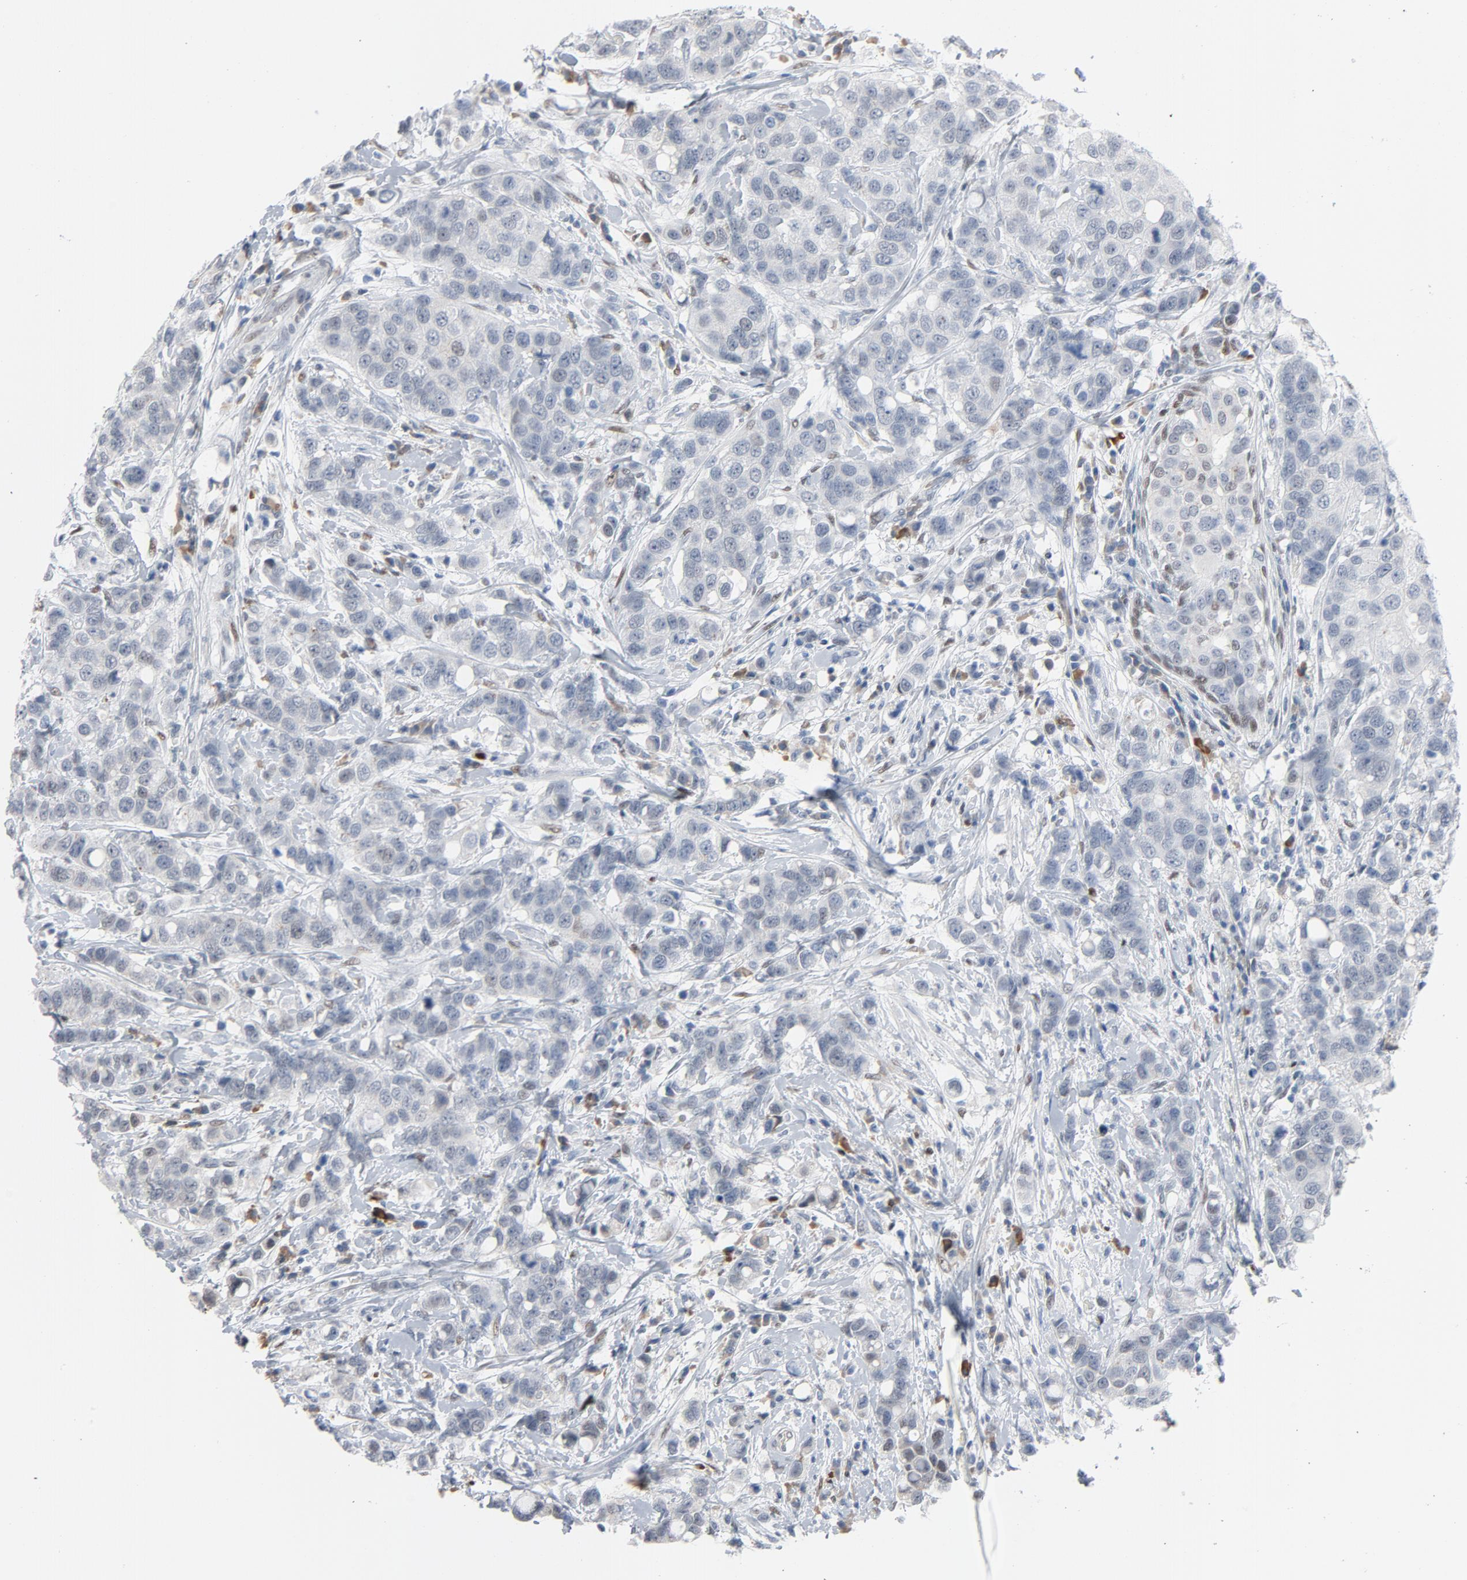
{"staining": {"intensity": "negative", "quantity": "none", "location": "none"}, "tissue": "breast cancer", "cell_type": "Tumor cells", "image_type": "cancer", "snomed": [{"axis": "morphology", "description": "Duct carcinoma"}, {"axis": "topography", "description": "Breast"}], "caption": "Tumor cells are negative for brown protein staining in breast intraductal carcinoma.", "gene": "FOXP1", "patient": {"sex": "female", "age": 27}}